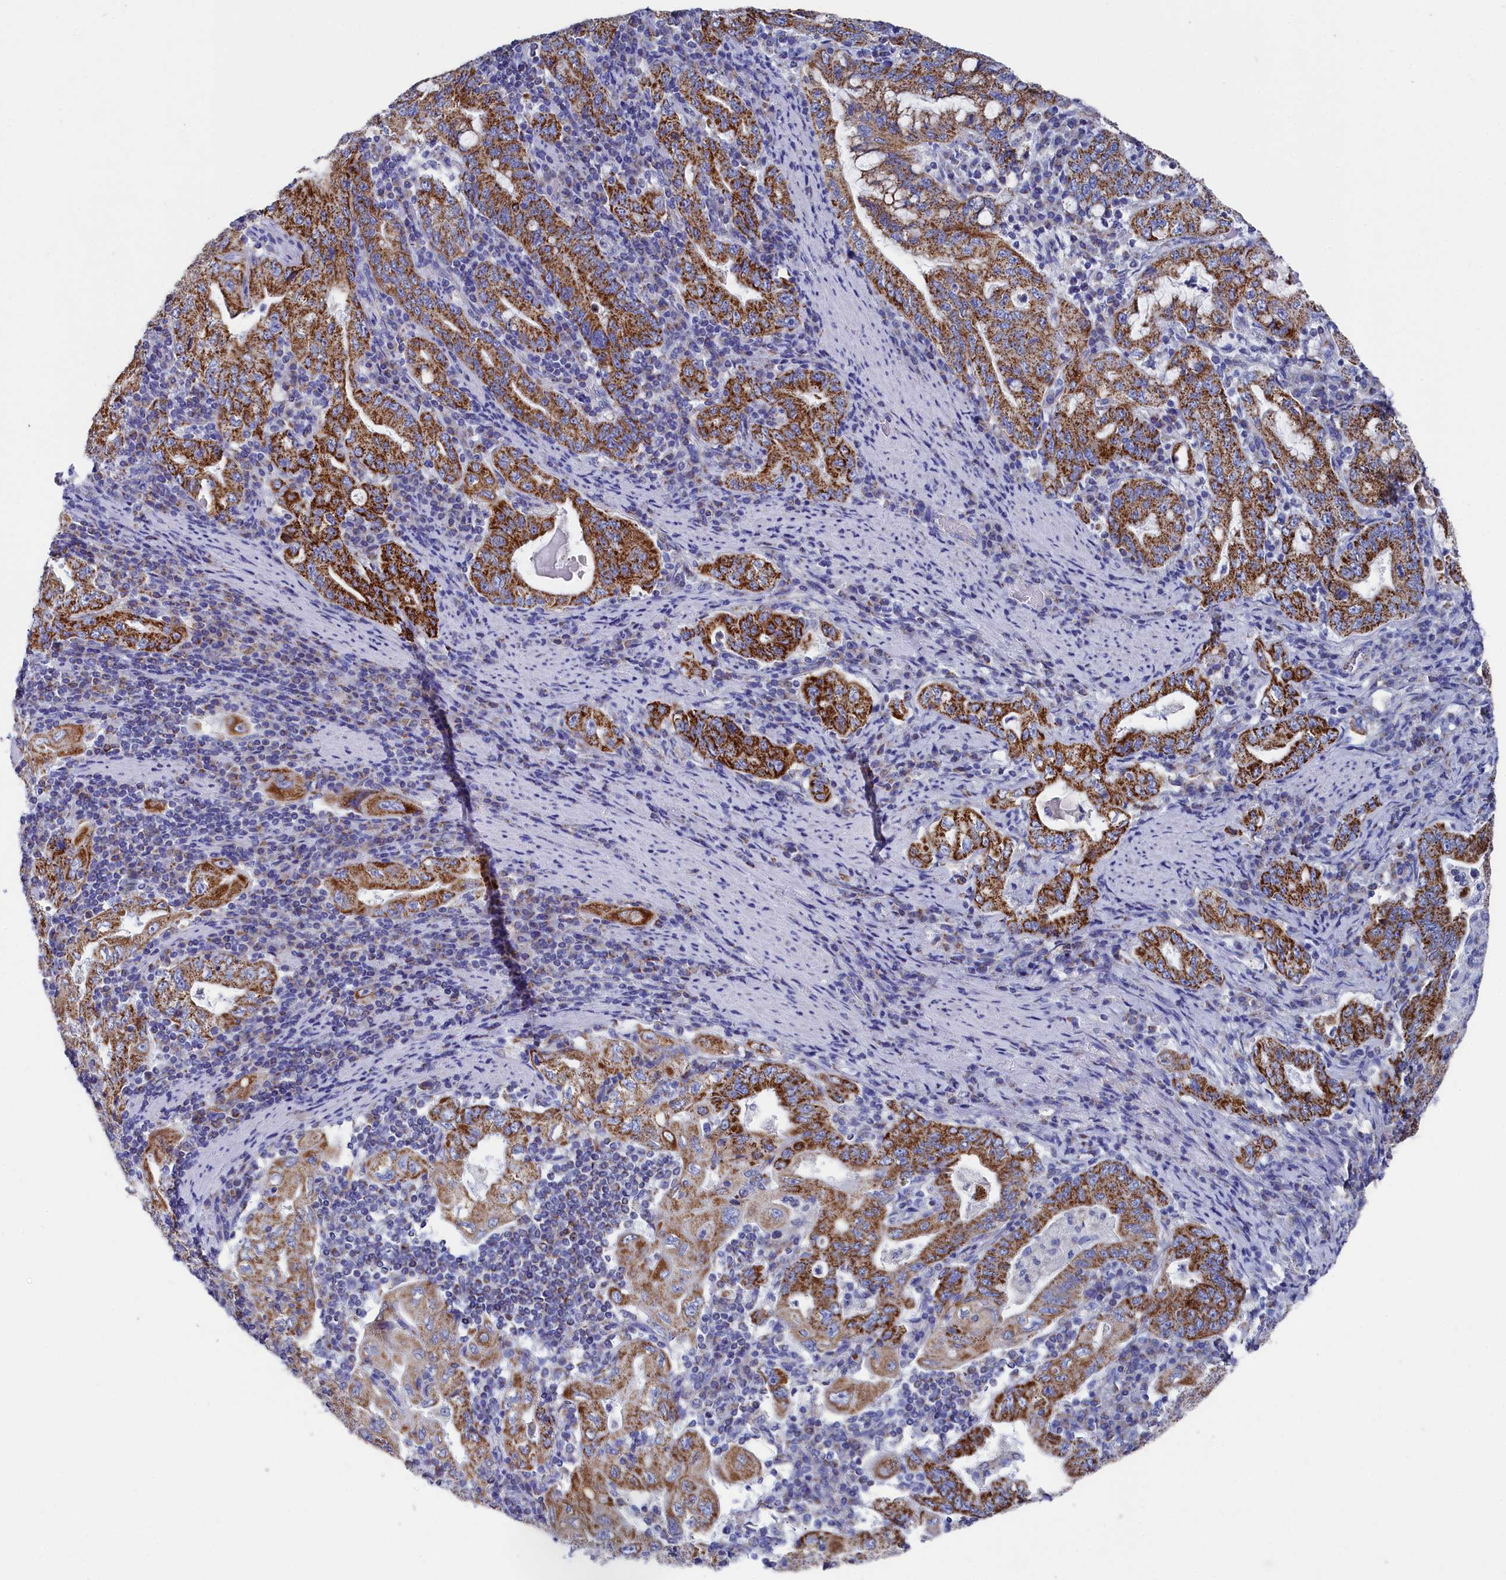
{"staining": {"intensity": "moderate", "quantity": ">75%", "location": "cytoplasmic/membranous"}, "tissue": "stomach cancer", "cell_type": "Tumor cells", "image_type": "cancer", "snomed": [{"axis": "morphology", "description": "Normal tissue, NOS"}, {"axis": "morphology", "description": "Adenocarcinoma, NOS"}, {"axis": "topography", "description": "Esophagus"}, {"axis": "topography", "description": "Stomach, upper"}, {"axis": "topography", "description": "Peripheral nerve tissue"}], "caption": "This histopathology image reveals IHC staining of human stomach adenocarcinoma, with medium moderate cytoplasmic/membranous staining in approximately >75% of tumor cells.", "gene": "MMAB", "patient": {"sex": "male", "age": 62}}